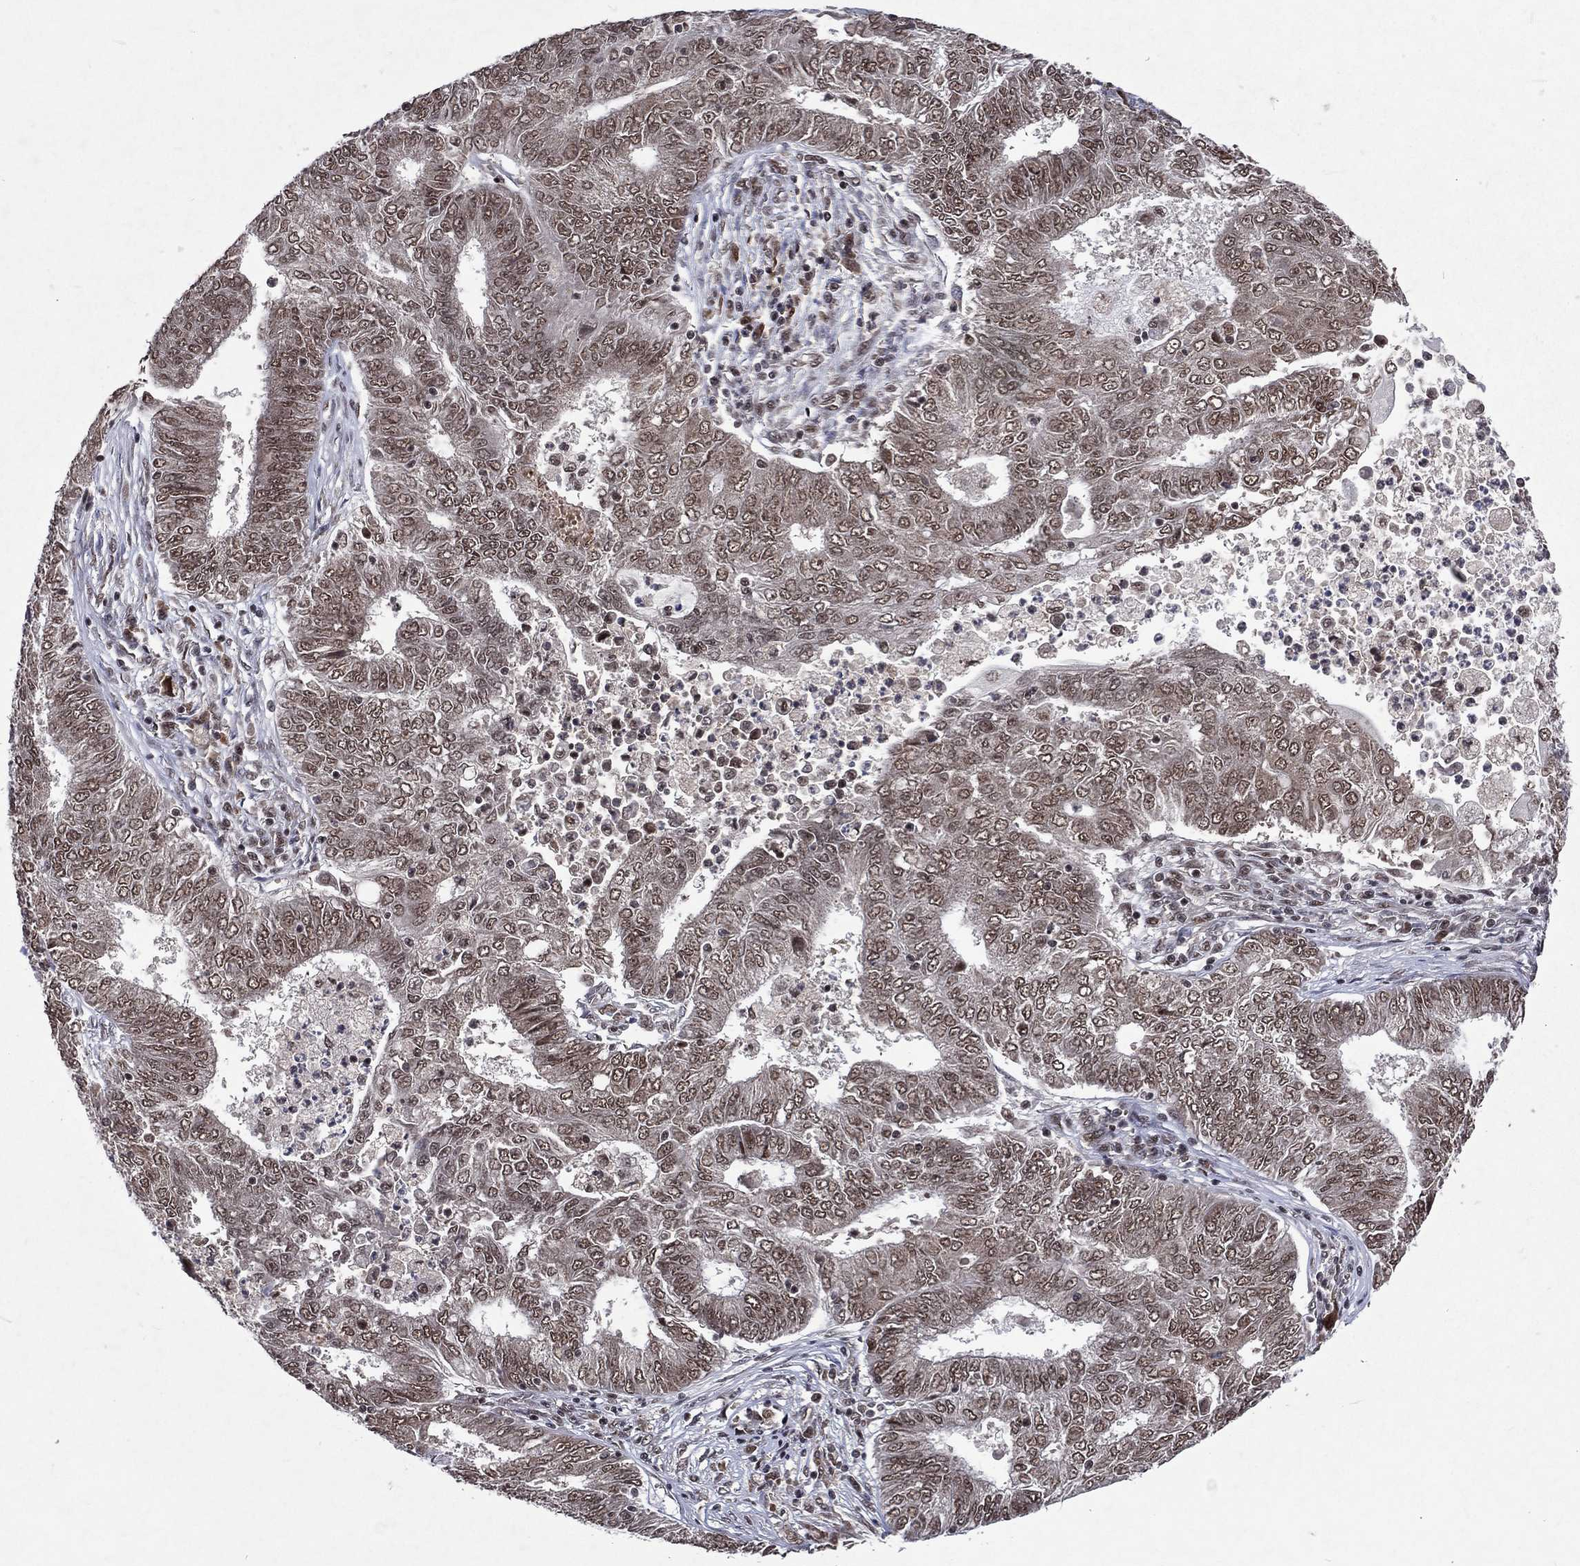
{"staining": {"intensity": "moderate", "quantity": "25%-75%", "location": "cytoplasmic/membranous,nuclear"}, "tissue": "endometrial cancer", "cell_type": "Tumor cells", "image_type": "cancer", "snomed": [{"axis": "morphology", "description": "Adenocarcinoma, NOS"}, {"axis": "topography", "description": "Endometrium"}], "caption": "Protein staining of adenocarcinoma (endometrial) tissue exhibits moderate cytoplasmic/membranous and nuclear positivity in about 25%-75% of tumor cells. The staining was performed using DAB (3,3'-diaminobenzidine) to visualize the protein expression in brown, while the nuclei were stained in blue with hematoxylin (Magnification: 20x).", "gene": "DMAP1", "patient": {"sex": "female", "age": 62}}